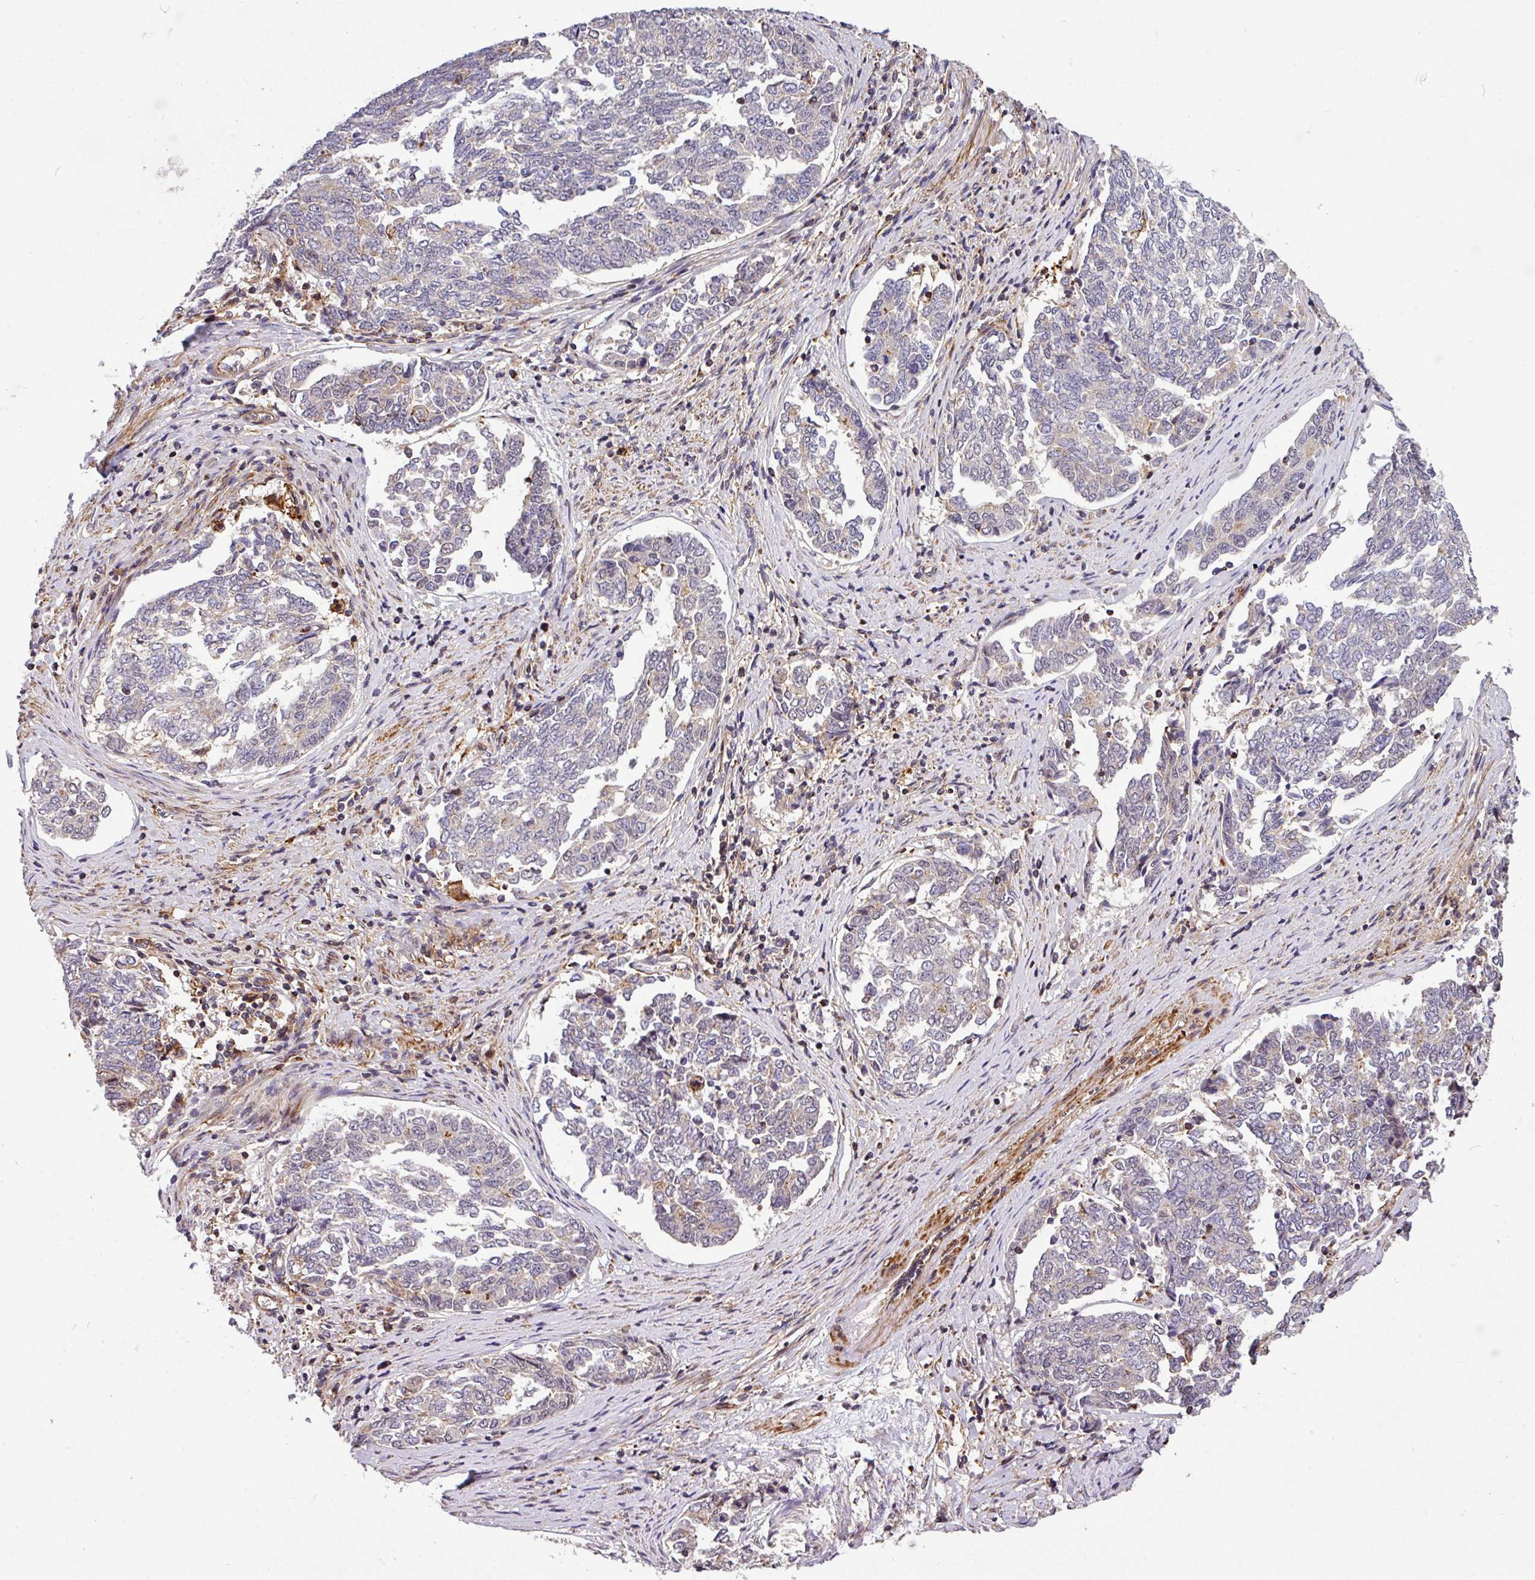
{"staining": {"intensity": "weak", "quantity": "<25%", "location": "cytoplasmic/membranous"}, "tissue": "endometrial cancer", "cell_type": "Tumor cells", "image_type": "cancer", "snomed": [{"axis": "morphology", "description": "Adenocarcinoma, NOS"}, {"axis": "topography", "description": "Endometrium"}], "caption": "This image is of endometrial adenocarcinoma stained with IHC to label a protein in brown with the nuclei are counter-stained blue. There is no staining in tumor cells.", "gene": "CASS4", "patient": {"sex": "female", "age": 80}}